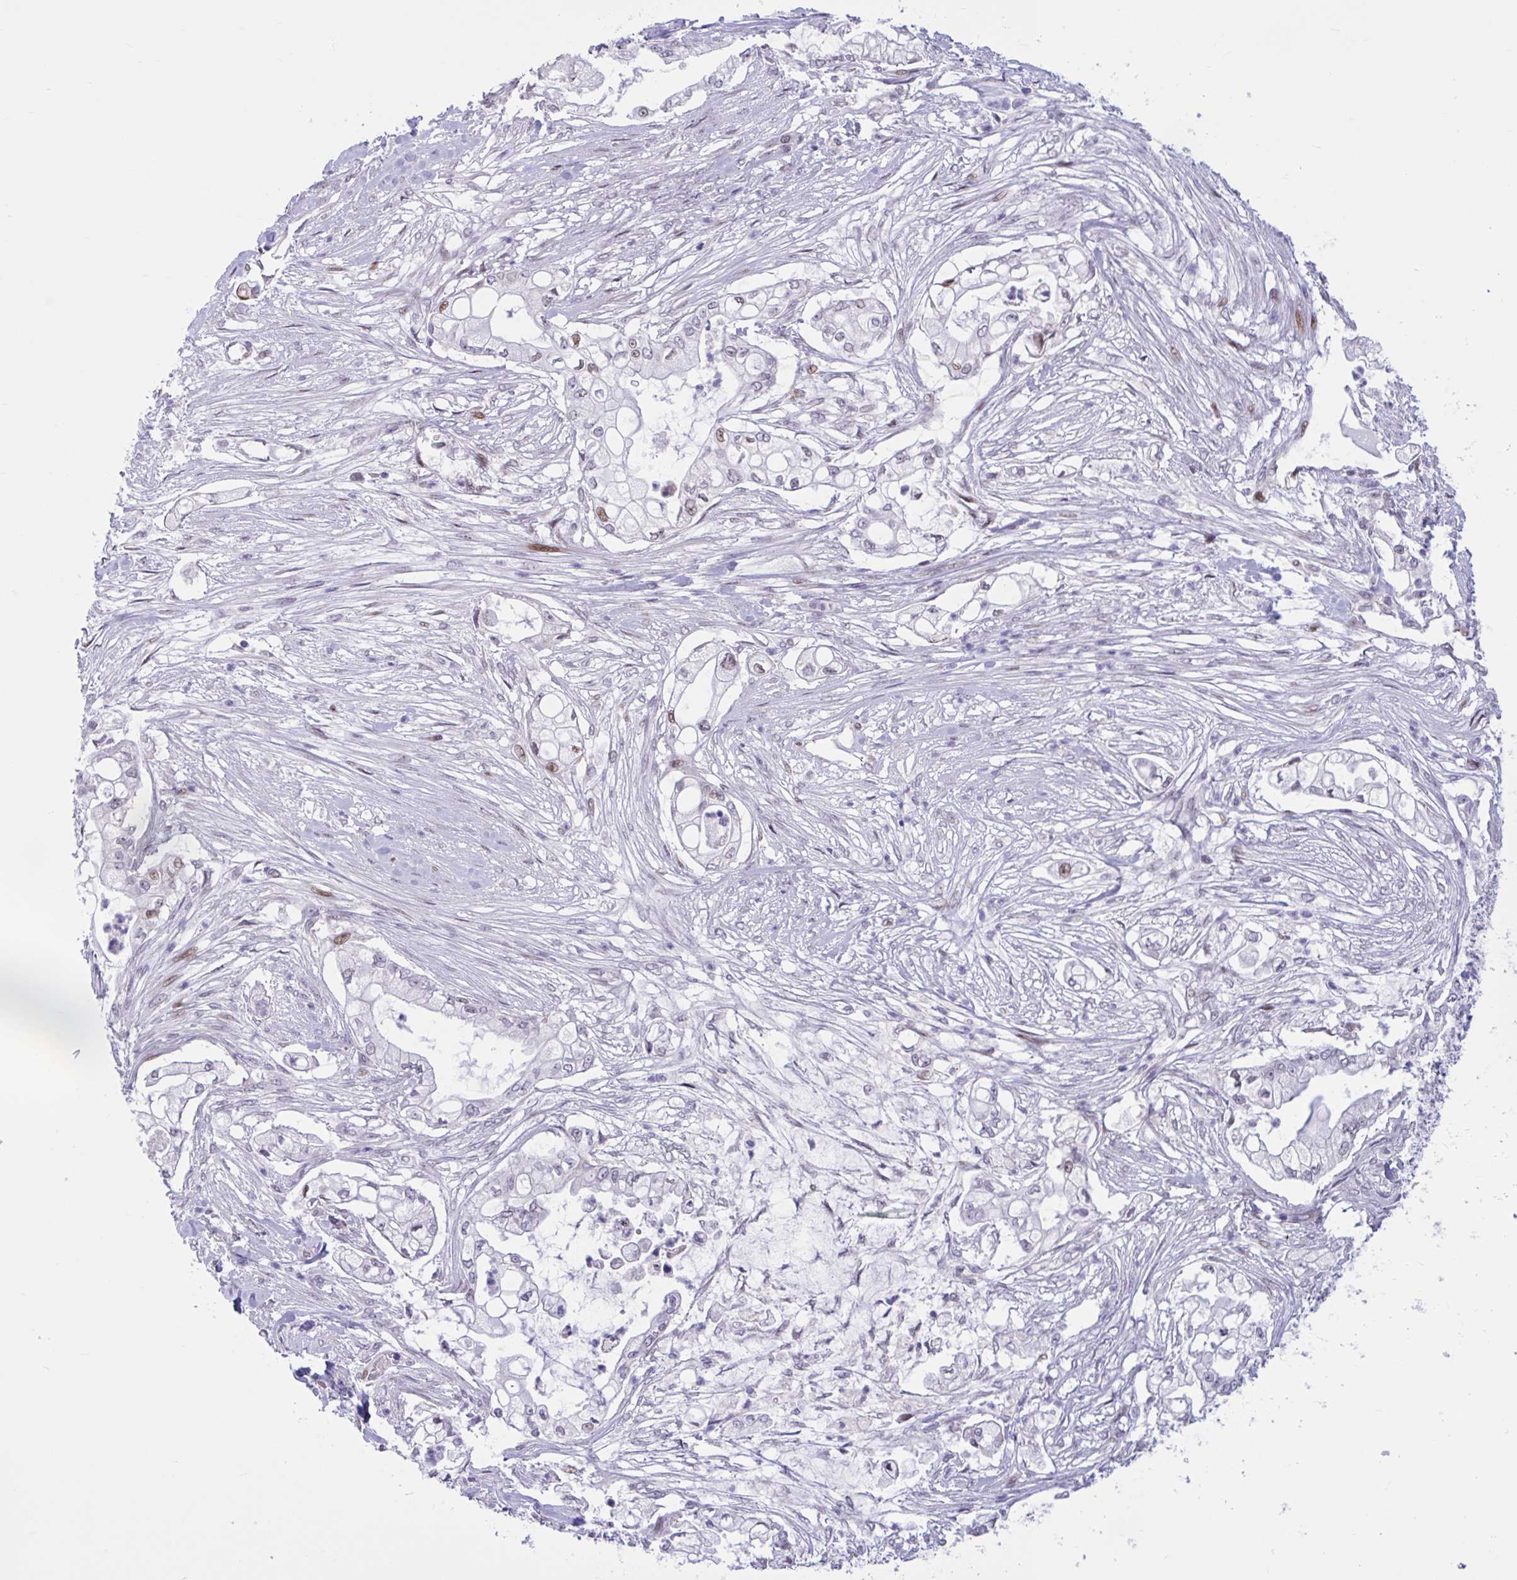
{"staining": {"intensity": "moderate", "quantity": "<25%", "location": "nuclear"}, "tissue": "pancreatic cancer", "cell_type": "Tumor cells", "image_type": "cancer", "snomed": [{"axis": "morphology", "description": "Adenocarcinoma, NOS"}, {"axis": "topography", "description": "Pancreas"}], "caption": "Pancreatic cancer (adenocarcinoma) stained for a protein shows moderate nuclear positivity in tumor cells.", "gene": "RBL1", "patient": {"sex": "female", "age": 69}}